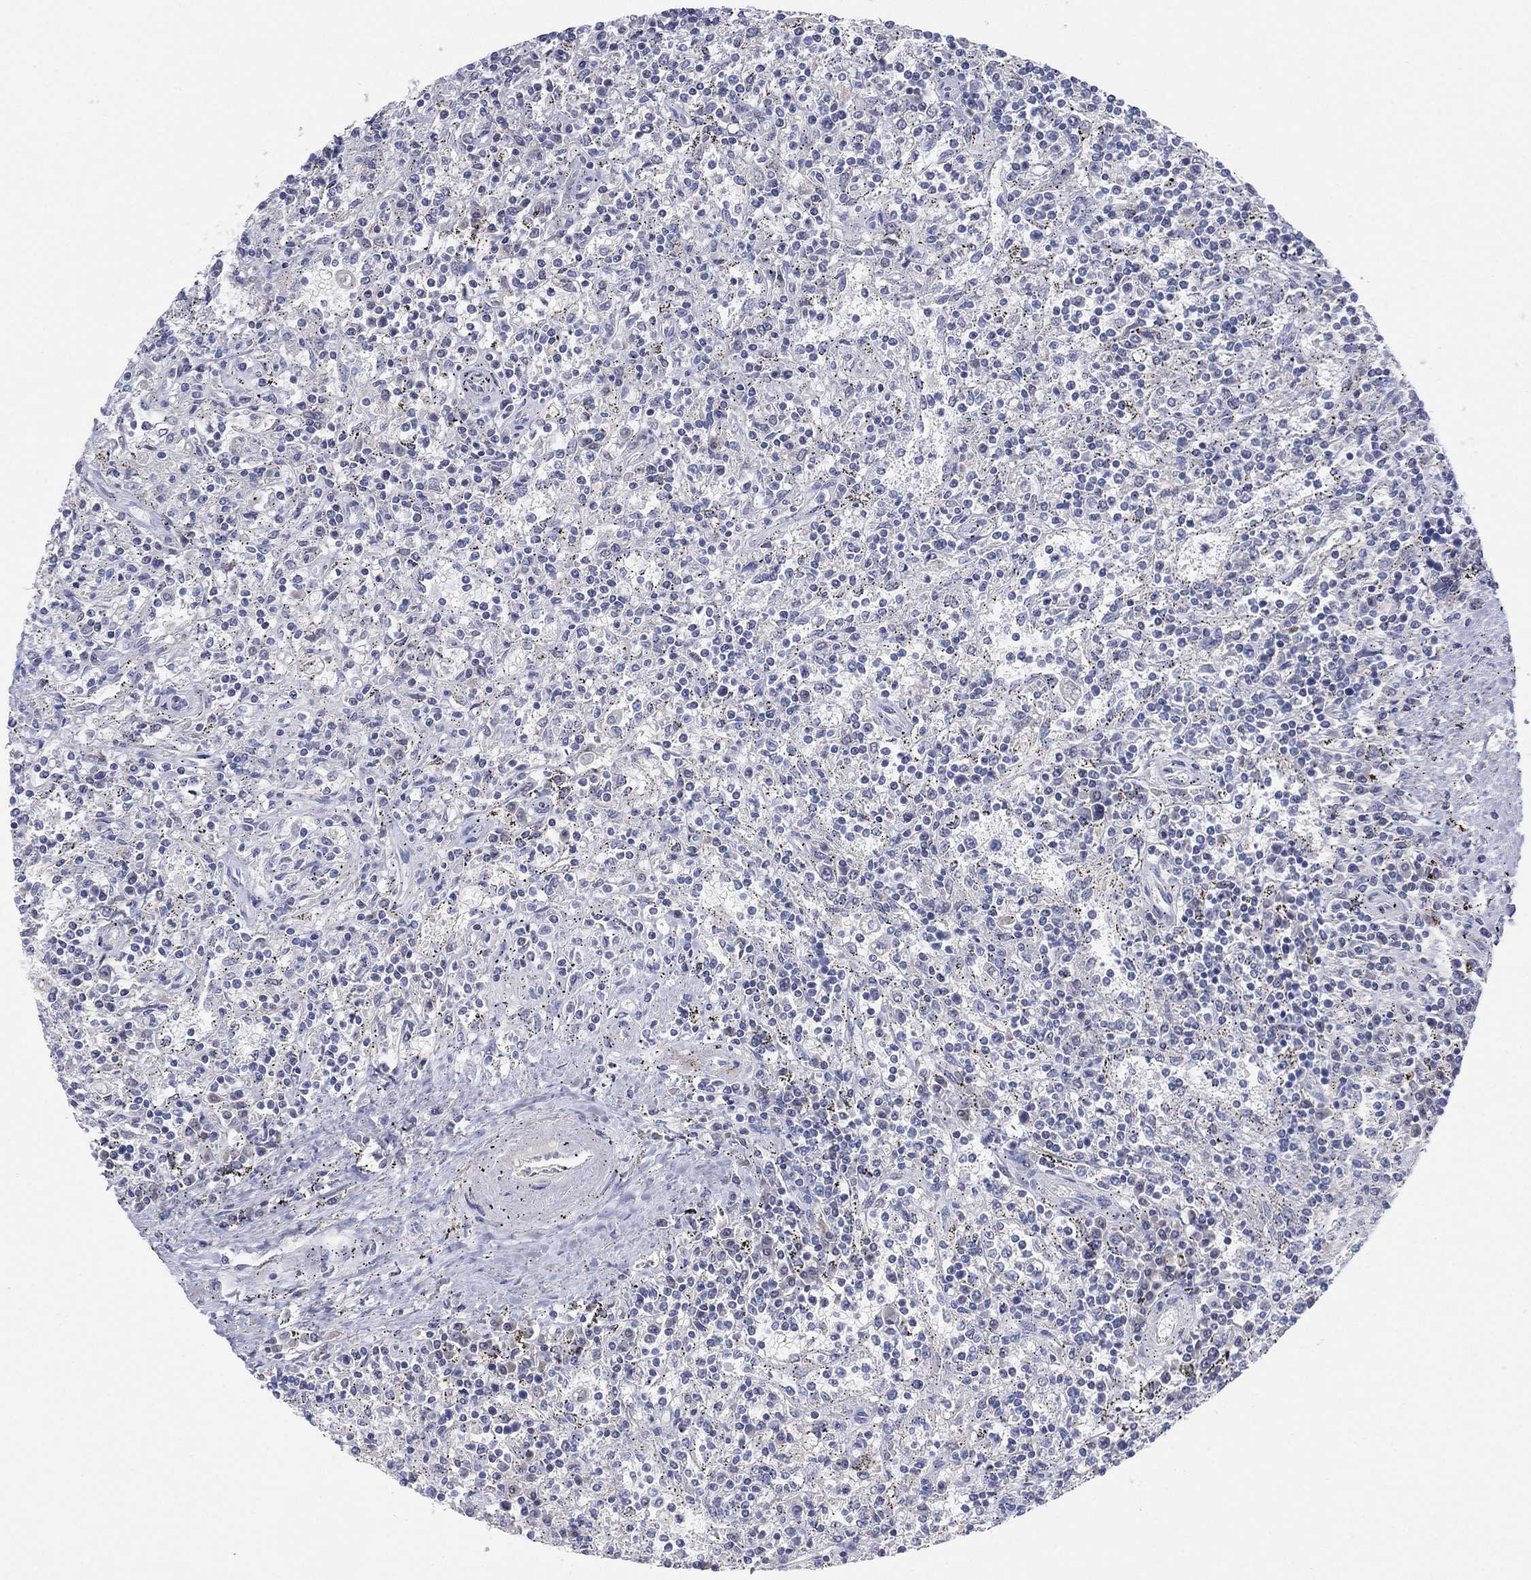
{"staining": {"intensity": "weak", "quantity": "<25%", "location": "cytoplasmic/membranous"}, "tissue": "lymphoma", "cell_type": "Tumor cells", "image_type": "cancer", "snomed": [{"axis": "morphology", "description": "Malignant lymphoma, non-Hodgkin's type, Low grade"}, {"axis": "topography", "description": "Spleen"}], "caption": "IHC image of neoplastic tissue: human lymphoma stained with DAB demonstrates no significant protein staining in tumor cells.", "gene": "SEPTIN1", "patient": {"sex": "male", "age": 62}}